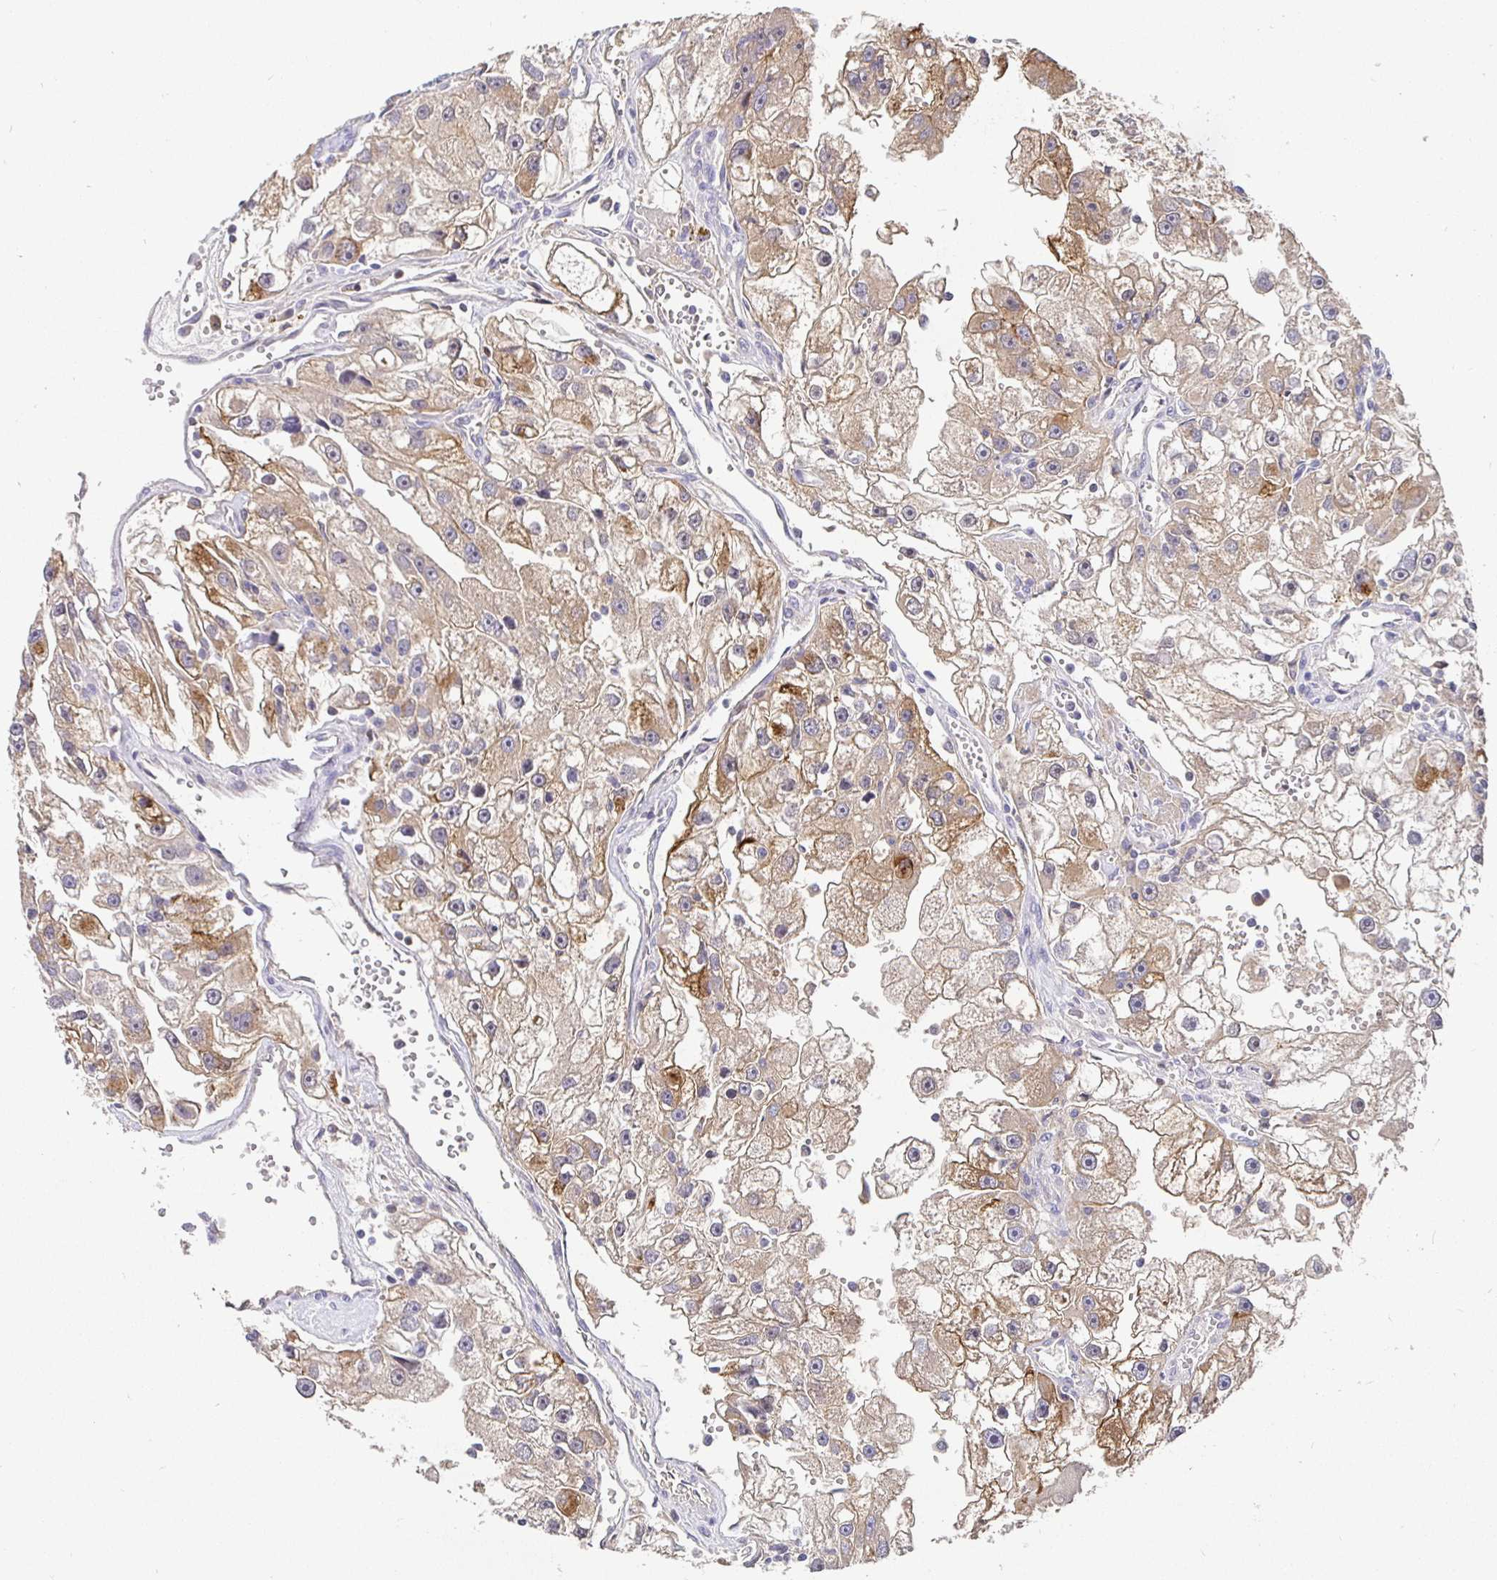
{"staining": {"intensity": "moderate", "quantity": ">75%", "location": "cytoplasmic/membranous"}, "tissue": "renal cancer", "cell_type": "Tumor cells", "image_type": "cancer", "snomed": [{"axis": "morphology", "description": "Adenocarcinoma, NOS"}, {"axis": "topography", "description": "Kidney"}], "caption": "Human renal cancer stained with a protein marker exhibits moderate staining in tumor cells.", "gene": "SATB1", "patient": {"sex": "male", "age": 63}}